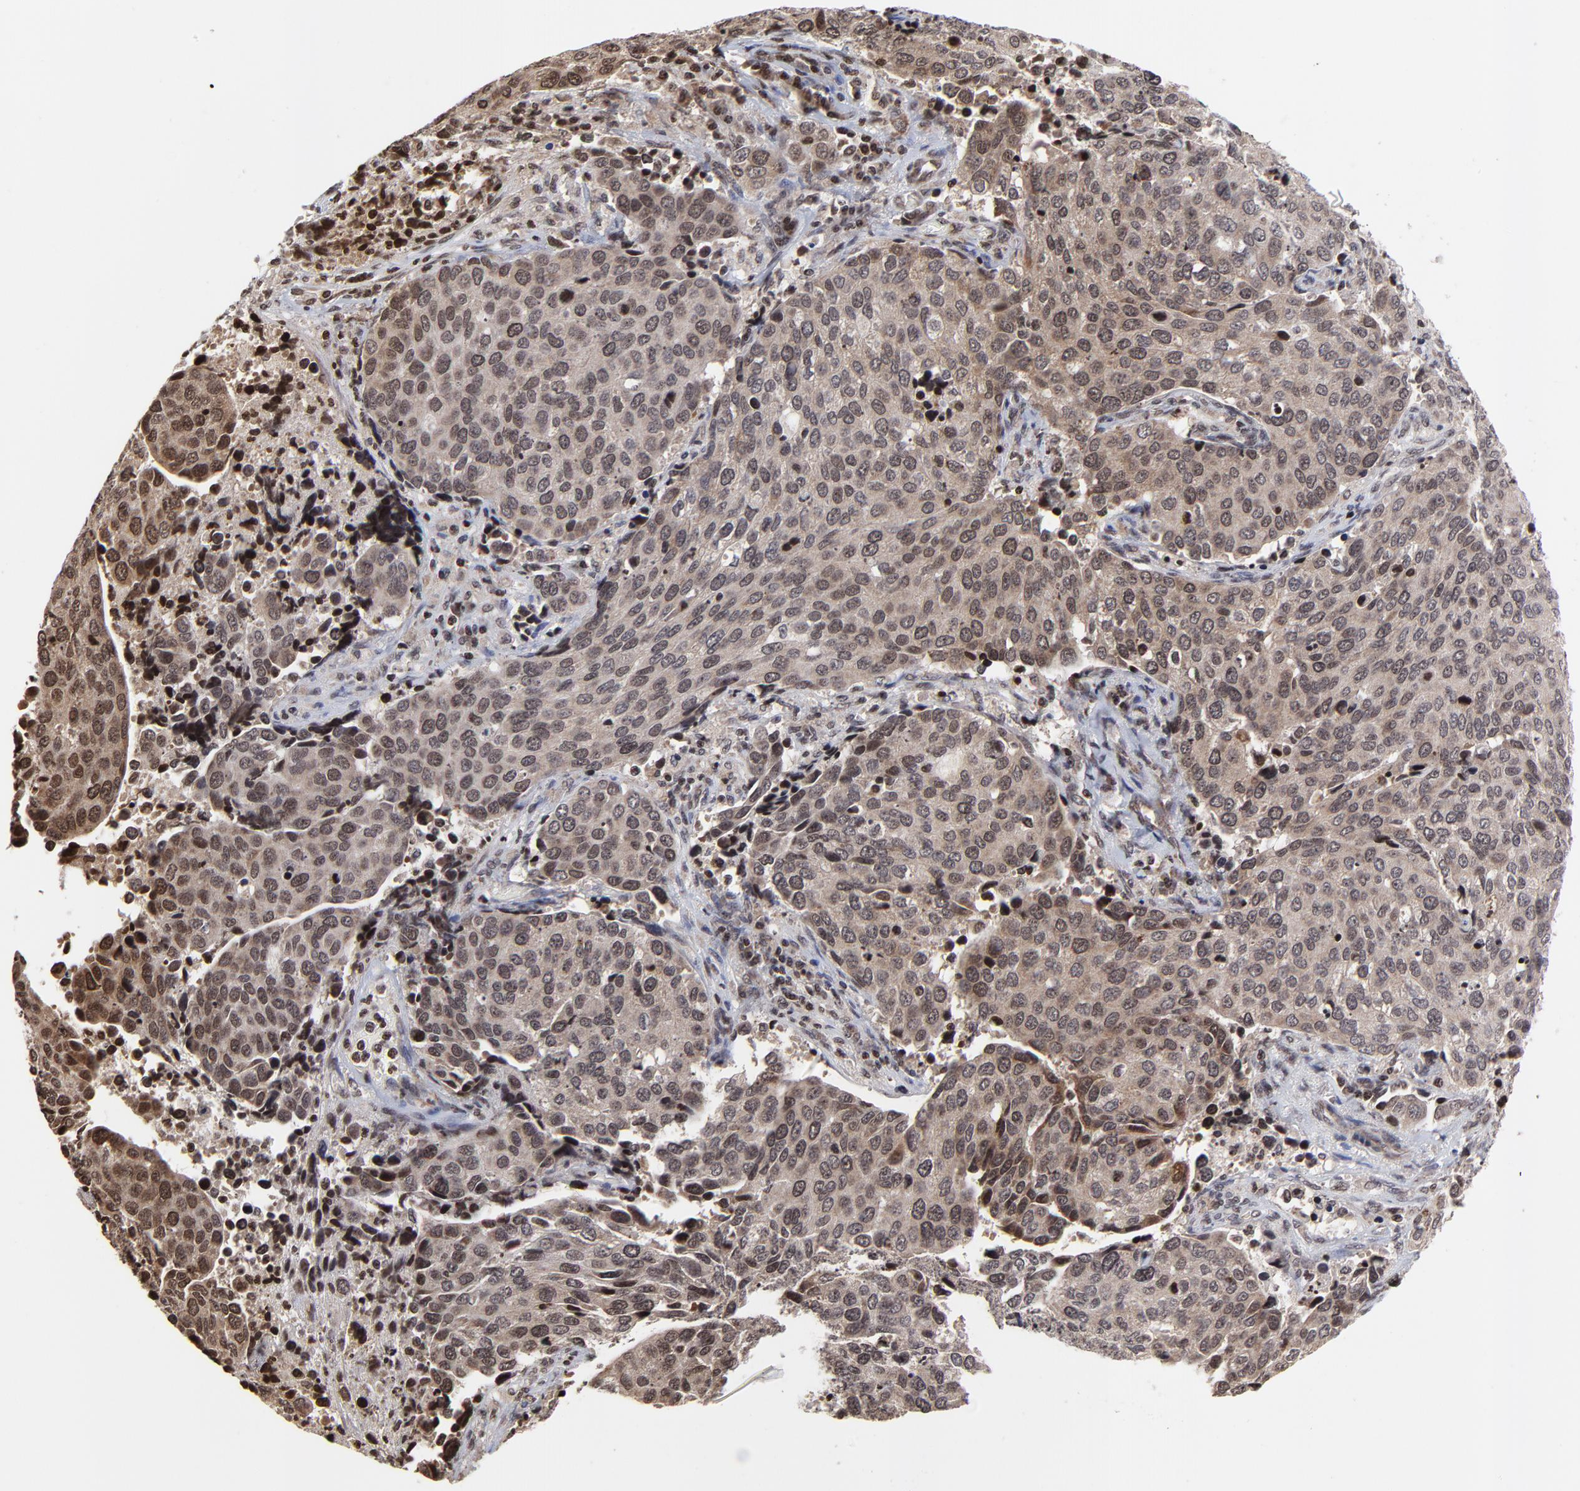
{"staining": {"intensity": "moderate", "quantity": ">75%", "location": "cytoplasmic/membranous,nuclear"}, "tissue": "cervical cancer", "cell_type": "Tumor cells", "image_type": "cancer", "snomed": [{"axis": "morphology", "description": "Squamous cell carcinoma, NOS"}, {"axis": "topography", "description": "Cervix"}], "caption": "Moderate cytoplasmic/membranous and nuclear expression for a protein is identified in about >75% of tumor cells of cervical cancer (squamous cell carcinoma) using immunohistochemistry (IHC).", "gene": "ZNF777", "patient": {"sex": "female", "age": 54}}